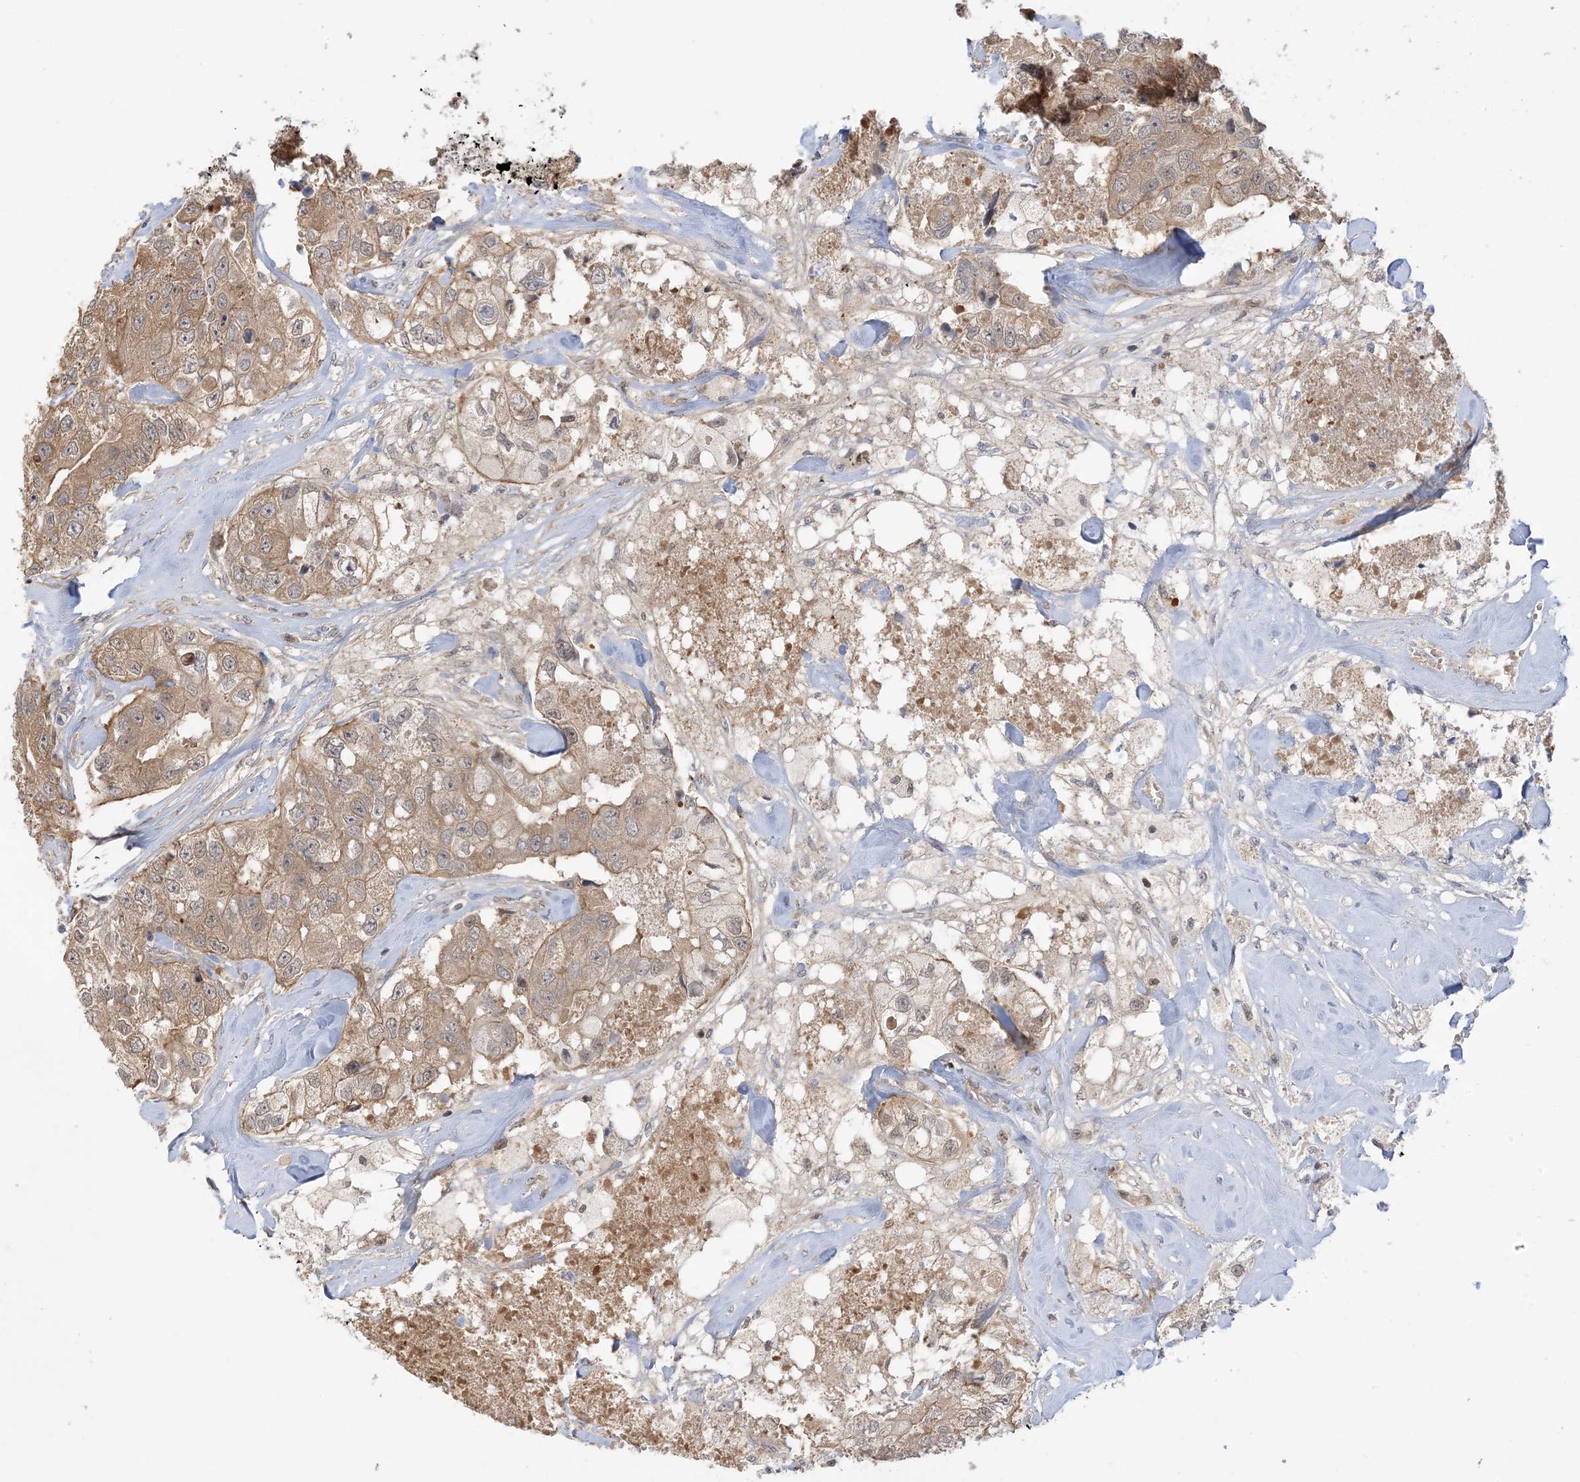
{"staining": {"intensity": "moderate", "quantity": ">75%", "location": "cytoplasmic/membranous"}, "tissue": "breast cancer", "cell_type": "Tumor cells", "image_type": "cancer", "snomed": [{"axis": "morphology", "description": "Duct carcinoma"}, {"axis": "topography", "description": "Breast"}], "caption": "Protein positivity by IHC demonstrates moderate cytoplasmic/membranous staining in approximately >75% of tumor cells in breast cancer (infiltrating ductal carcinoma). (Brightfield microscopy of DAB IHC at high magnification).", "gene": "WDR26", "patient": {"sex": "female", "age": 62}}